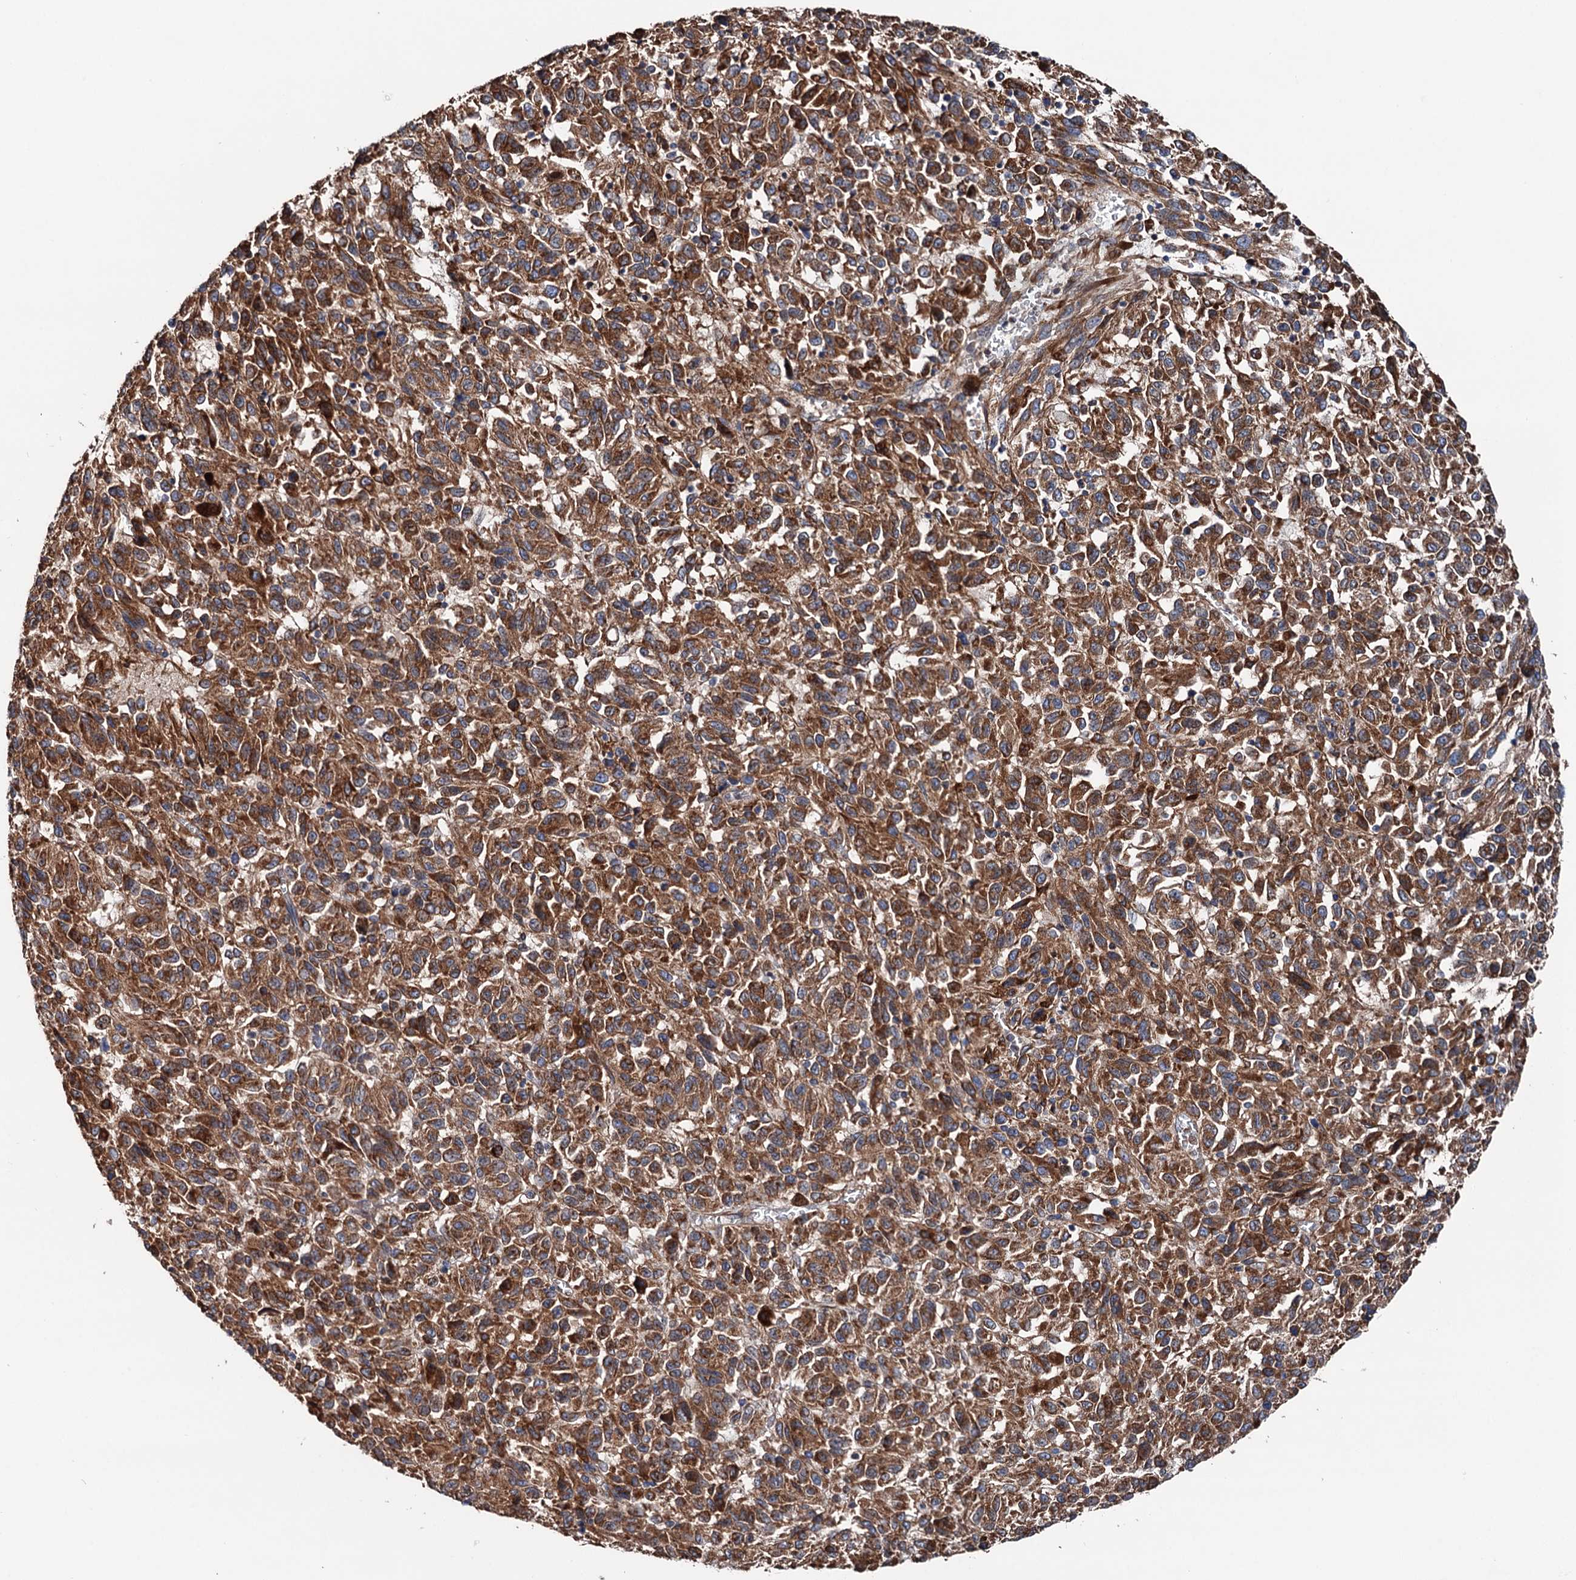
{"staining": {"intensity": "strong", "quantity": ">75%", "location": "cytoplasmic/membranous"}, "tissue": "melanoma", "cell_type": "Tumor cells", "image_type": "cancer", "snomed": [{"axis": "morphology", "description": "Malignant melanoma, Metastatic site"}, {"axis": "topography", "description": "Lung"}], "caption": "Melanoma stained with DAB IHC exhibits high levels of strong cytoplasmic/membranous expression in about >75% of tumor cells.", "gene": "ERP29", "patient": {"sex": "male", "age": 64}}